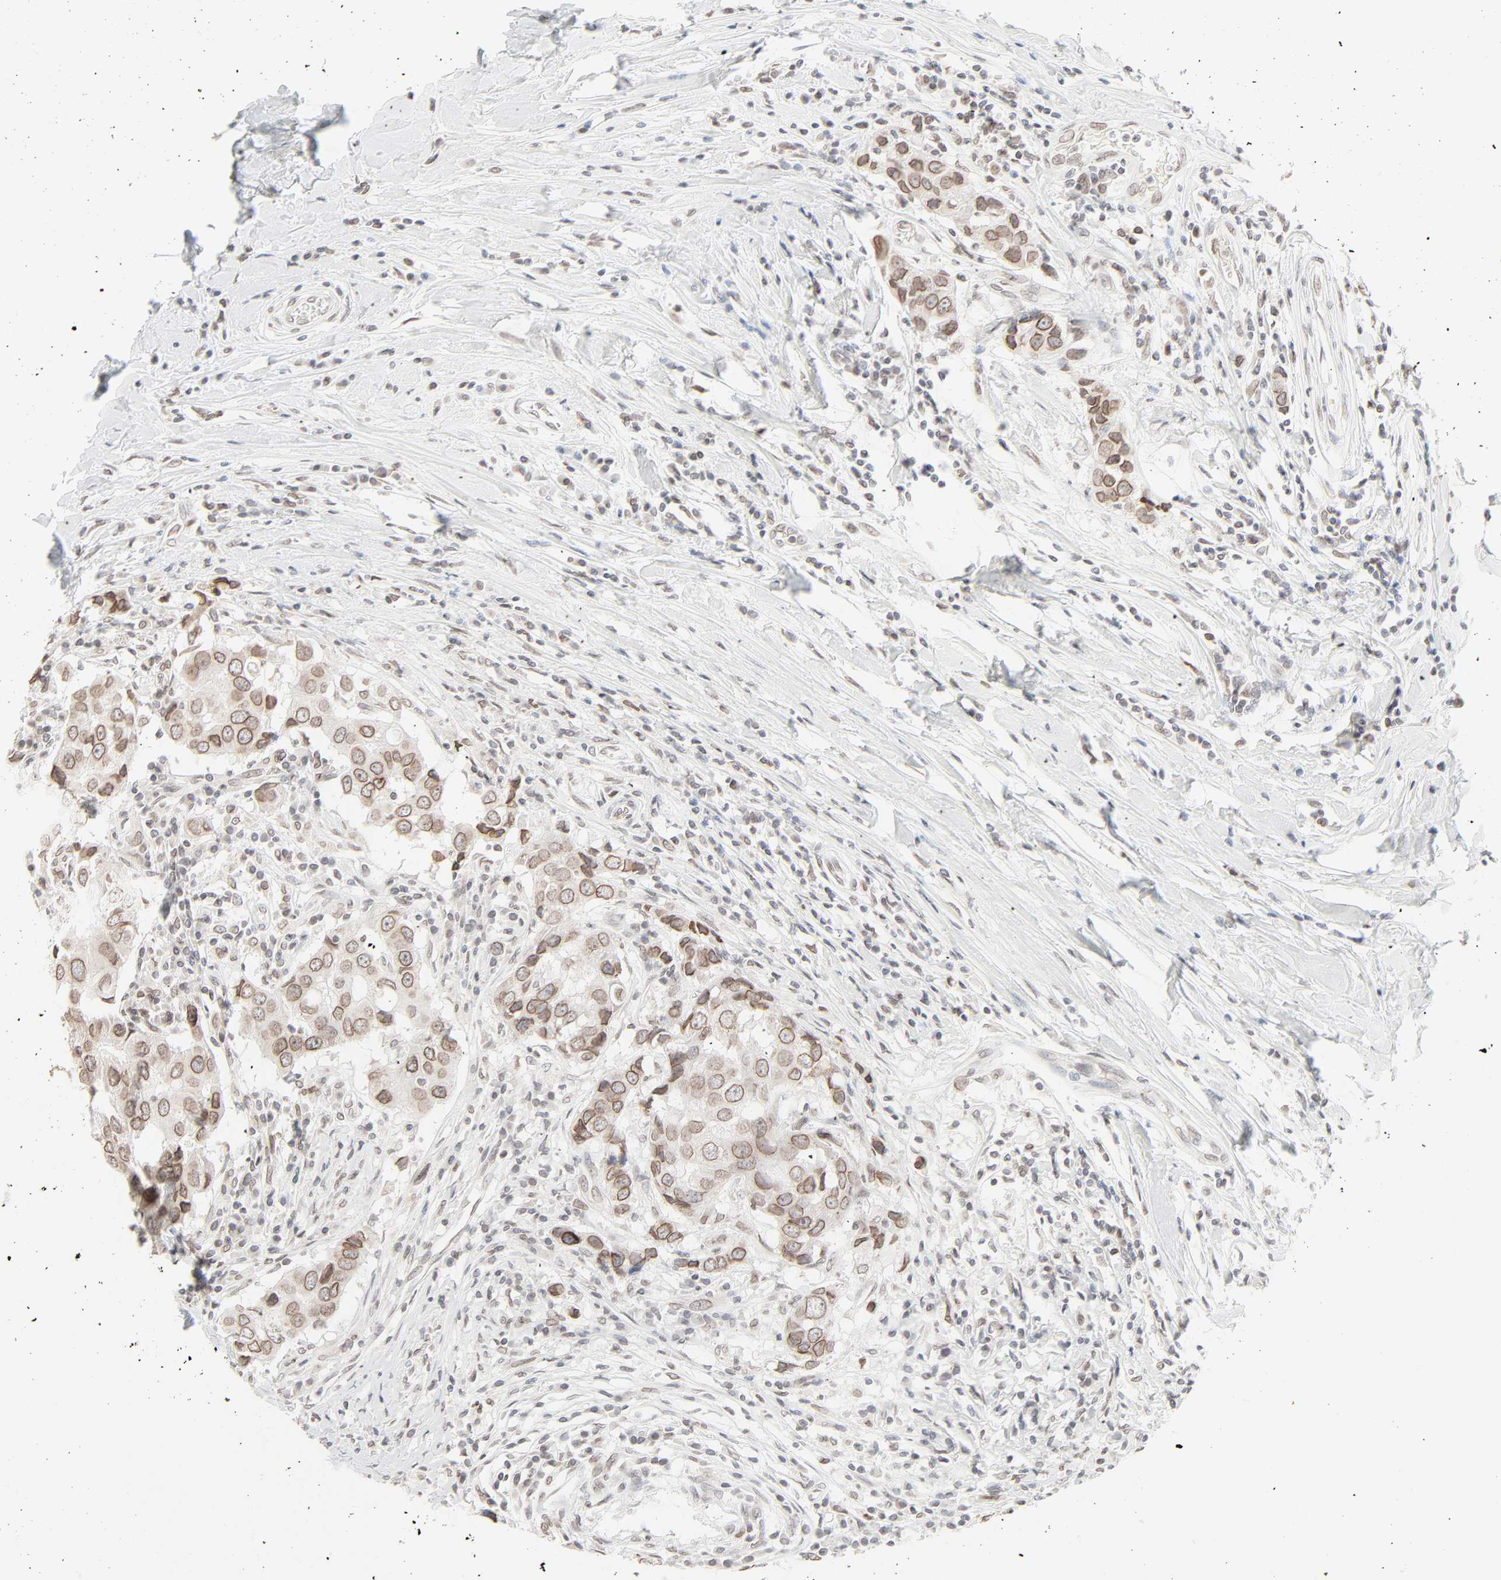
{"staining": {"intensity": "moderate", "quantity": ">75%", "location": "cytoplasmic/membranous,nuclear"}, "tissue": "breast cancer", "cell_type": "Tumor cells", "image_type": "cancer", "snomed": [{"axis": "morphology", "description": "Duct carcinoma"}, {"axis": "topography", "description": "Breast"}], "caption": "Moderate cytoplasmic/membranous and nuclear positivity for a protein is appreciated in about >75% of tumor cells of breast cancer (infiltrating ductal carcinoma) using immunohistochemistry.", "gene": "MAD1L1", "patient": {"sex": "female", "age": 27}}